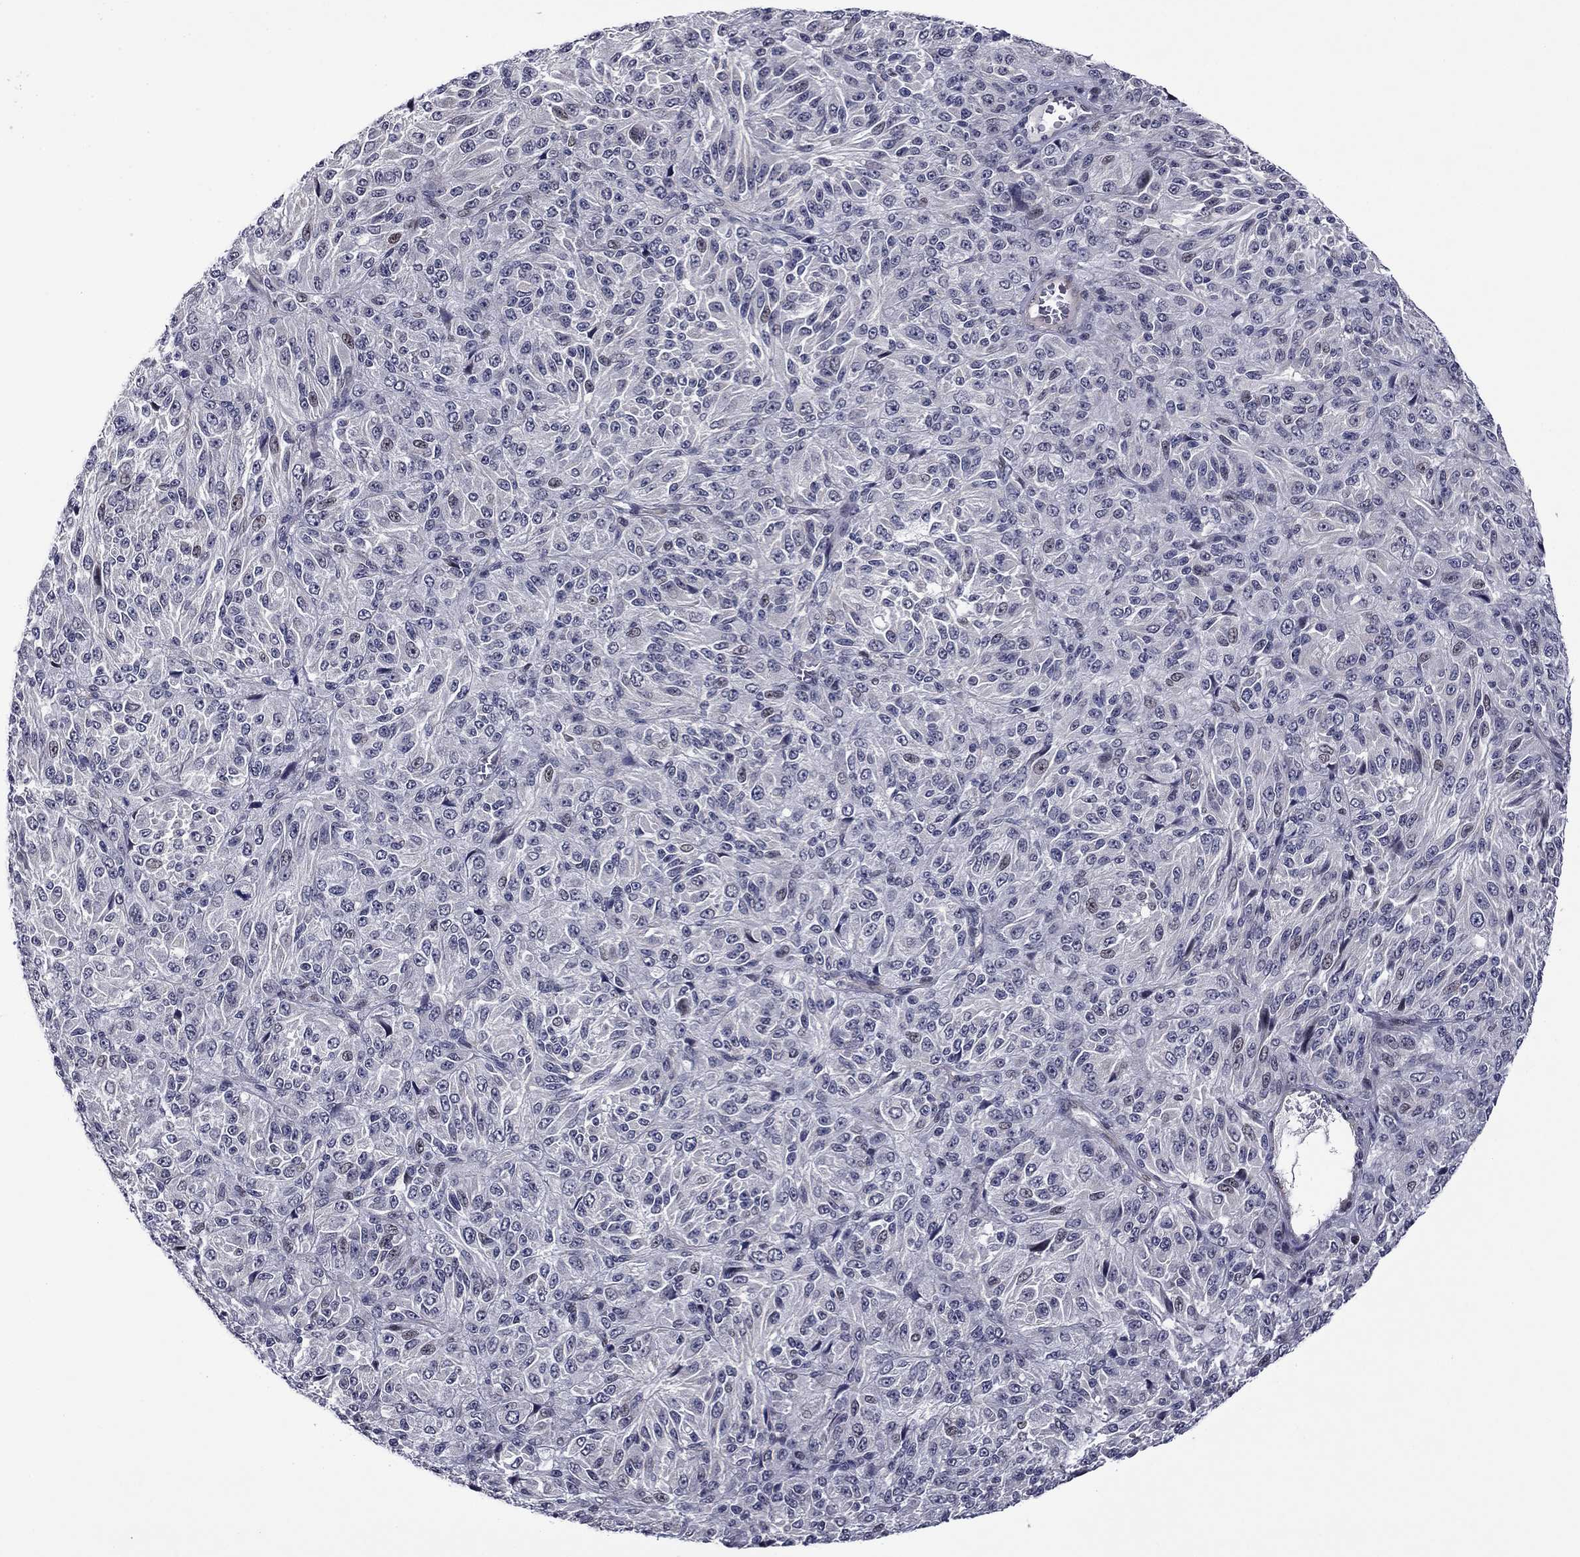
{"staining": {"intensity": "negative", "quantity": "none", "location": "none"}, "tissue": "melanoma", "cell_type": "Tumor cells", "image_type": "cancer", "snomed": [{"axis": "morphology", "description": "Malignant melanoma, Metastatic site"}, {"axis": "topography", "description": "Brain"}], "caption": "Immunohistochemistry photomicrograph of neoplastic tissue: human malignant melanoma (metastatic site) stained with DAB shows no significant protein staining in tumor cells. (Stains: DAB immunohistochemistry (IHC) with hematoxylin counter stain, Microscopy: brightfield microscopy at high magnification).", "gene": "B3GAT1", "patient": {"sex": "female", "age": 56}}